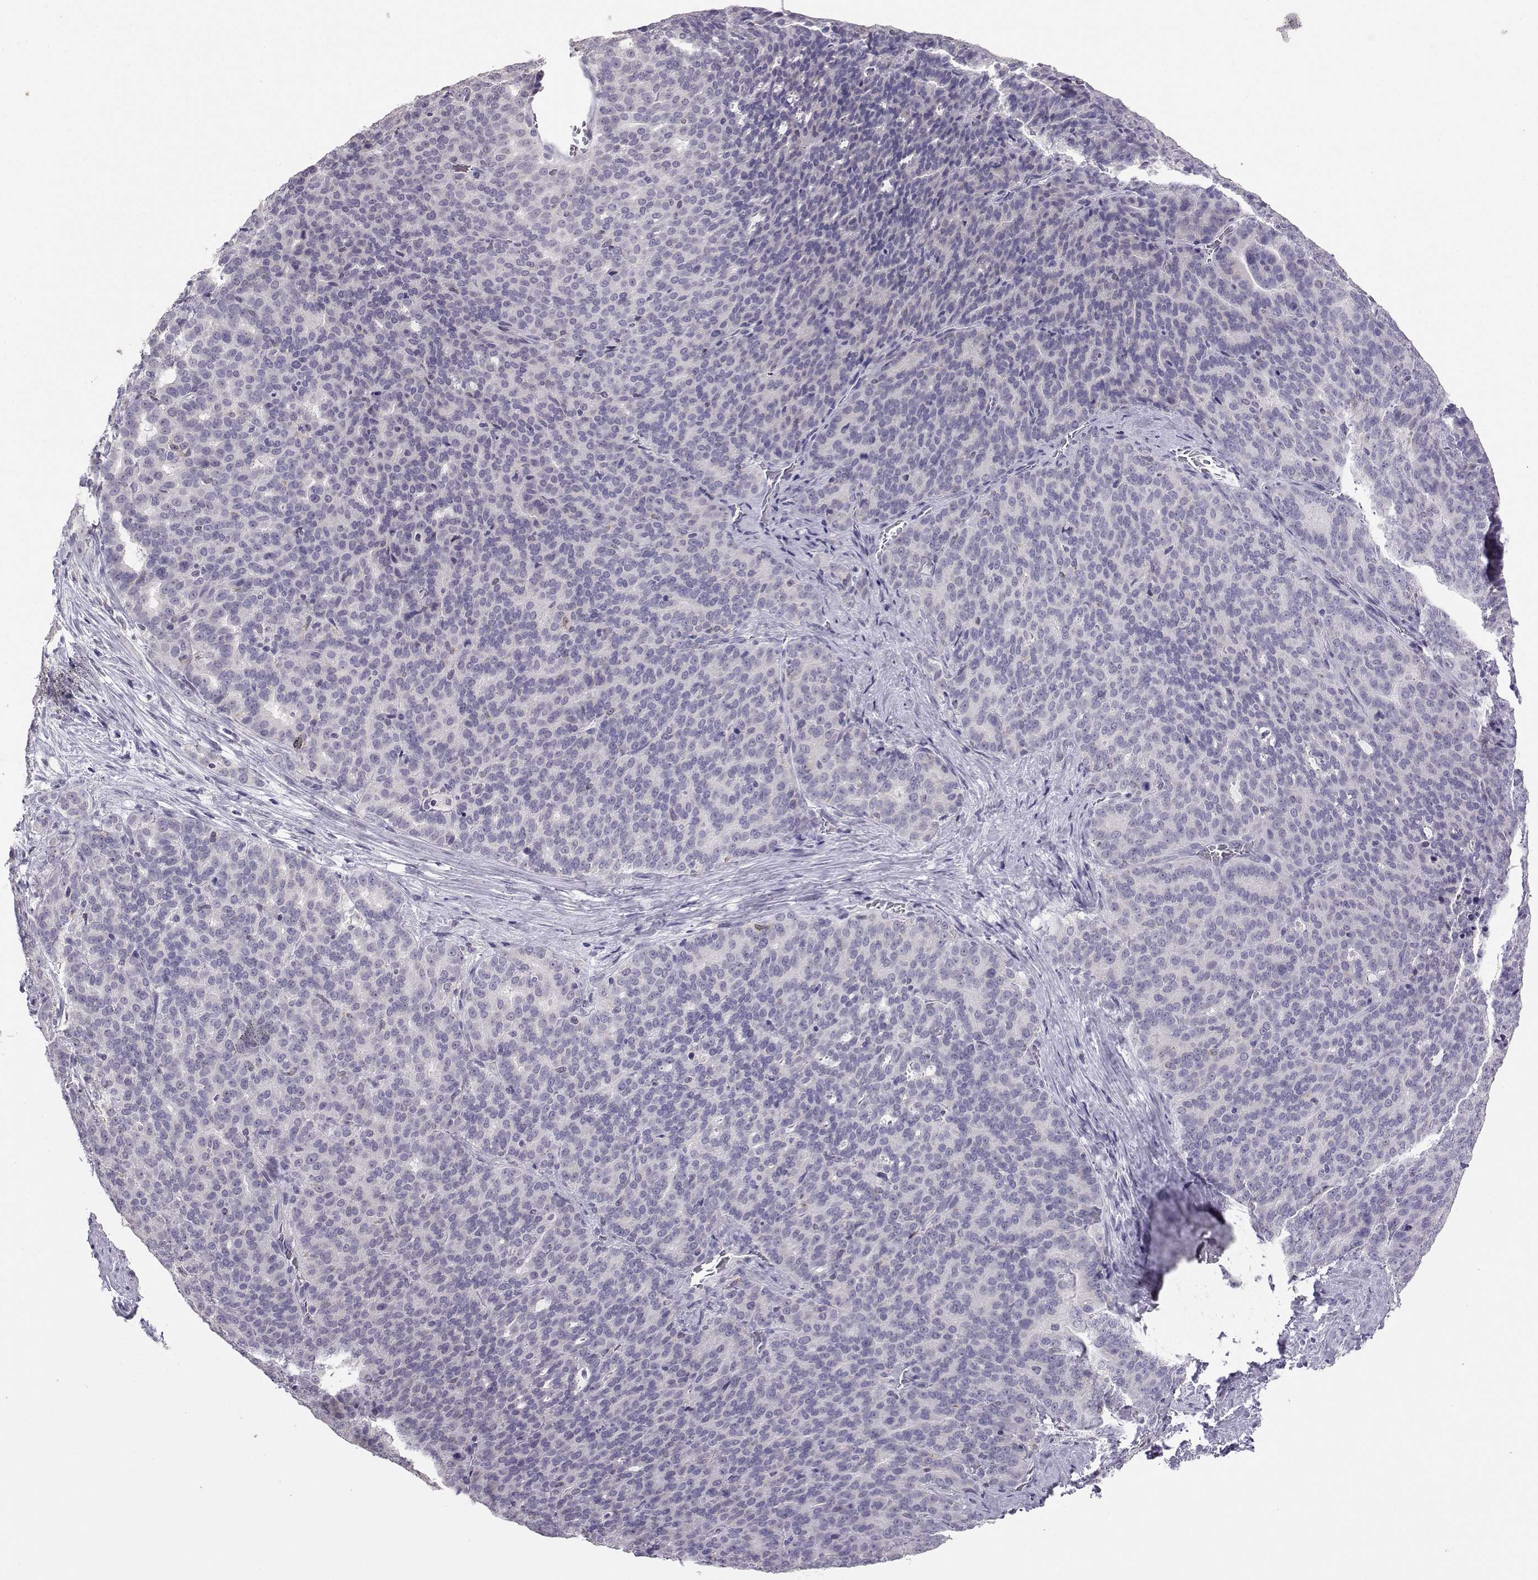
{"staining": {"intensity": "negative", "quantity": "none", "location": "none"}, "tissue": "liver cancer", "cell_type": "Tumor cells", "image_type": "cancer", "snomed": [{"axis": "morphology", "description": "Cholangiocarcinoma"}, {"axis": "topography", "description": "Liver"}], "caption": "High power microscopy histopathology image of an immunohistochemistry image of liver cancer (cholangiocarcinoma), revealing no significant expression in tumor cells.", "gene": "TBR1", "patient": {"sex": "female", "age": 47}}